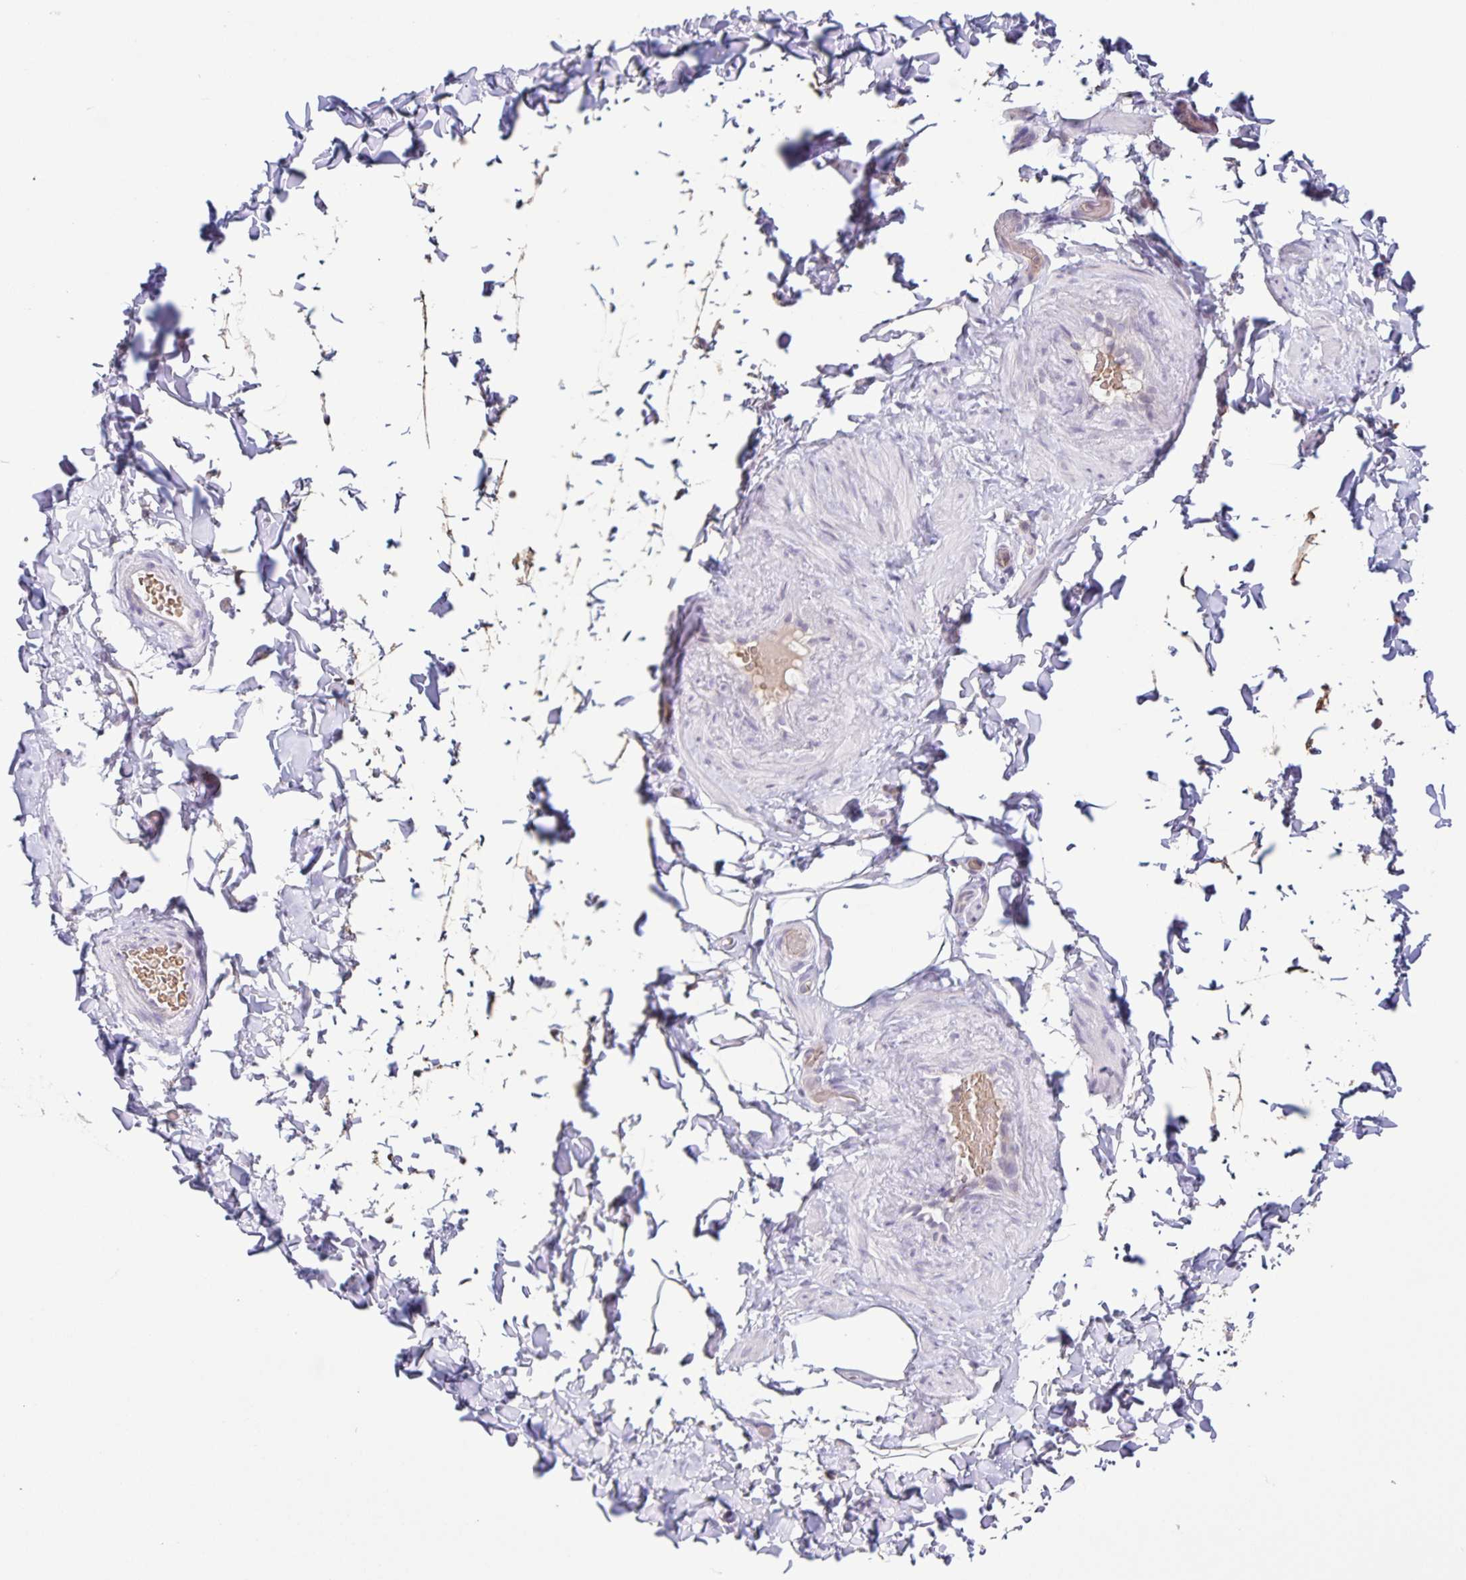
{"staining": {"intensity": "negative", "quantity": "none", "location": "none"}, "tissue": "adipose tissue", "cell_type": "Adipocytes", "image_type": "normal", "snomed": [{"axis": "morphology", "description": "Normal tissue, NOS"}, {"axis": "topography", "description": "Soft tissue"}, {"axis": "topography", "description": "Adipose tissue"}, {"axis": "topography", "description": "Vascular tissue"}, {"axis": "topography", "description": "Peripheral nerve tissue"}], "caption": "IHC of normal human adipose tissue exhibits no expression in adipocytes.", "gene": "STPG4", "patient": {"sex": "male", "age": 29}}